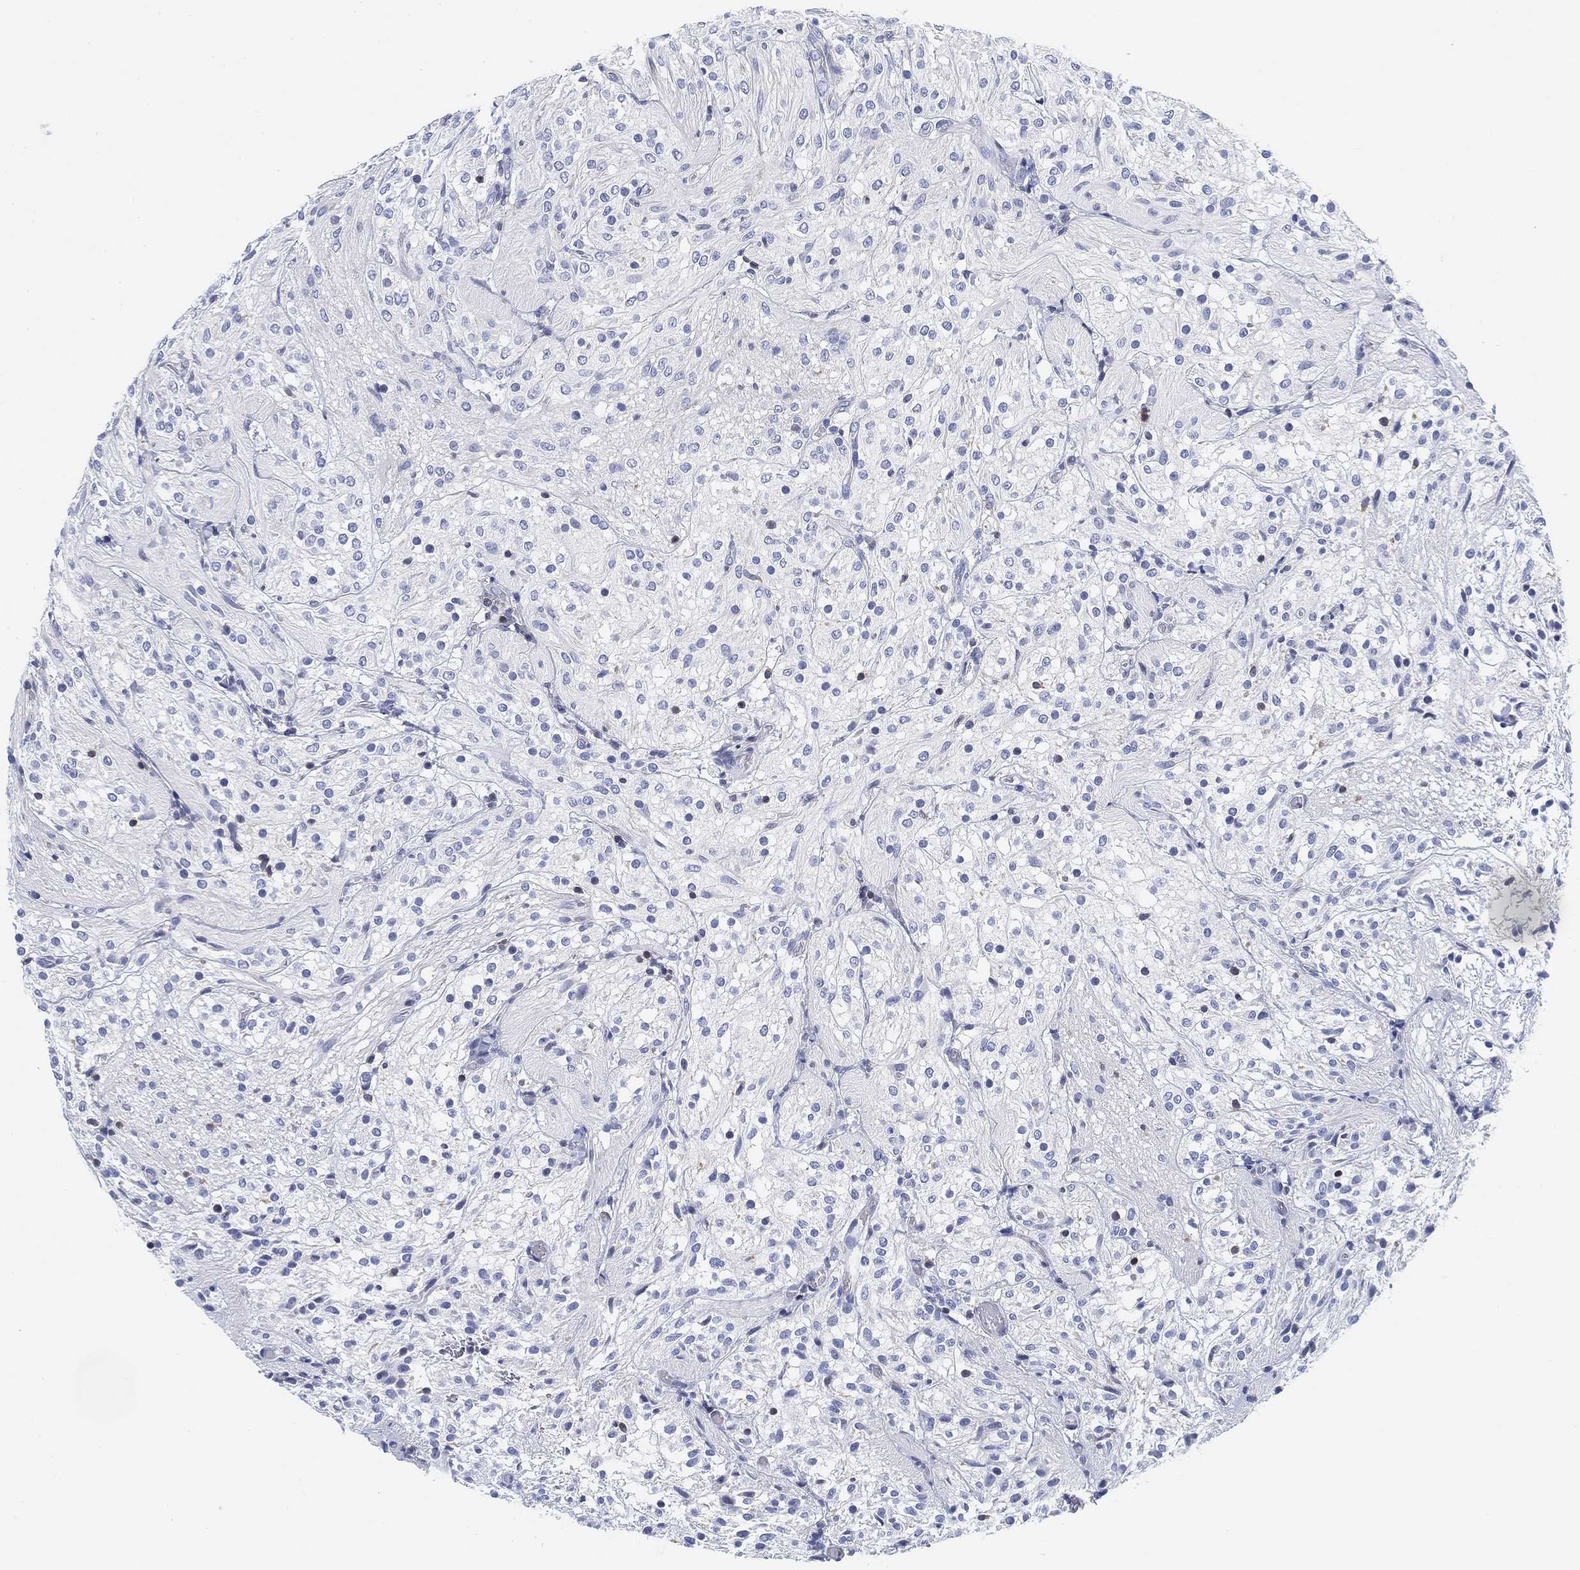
{"staining": {"intensity": "negative", "quantity": "none", "location": "none"}, "tissue": "glioma", "cell_type": "Tumor cells", "image_type": "cancer", "snomed": [{"axis": "morphology", "description": "Glioma, malignant, Low grade"}, {"axis": "topography", "description": "Brain"}], "caption": "High power microscopy histopathology image of an immunohistochemistry photomicrograph of glioma, revealing no significant staining in tumor cells.", "gene": "FYB1", "patient": {"sex": "male", "age": 3}}